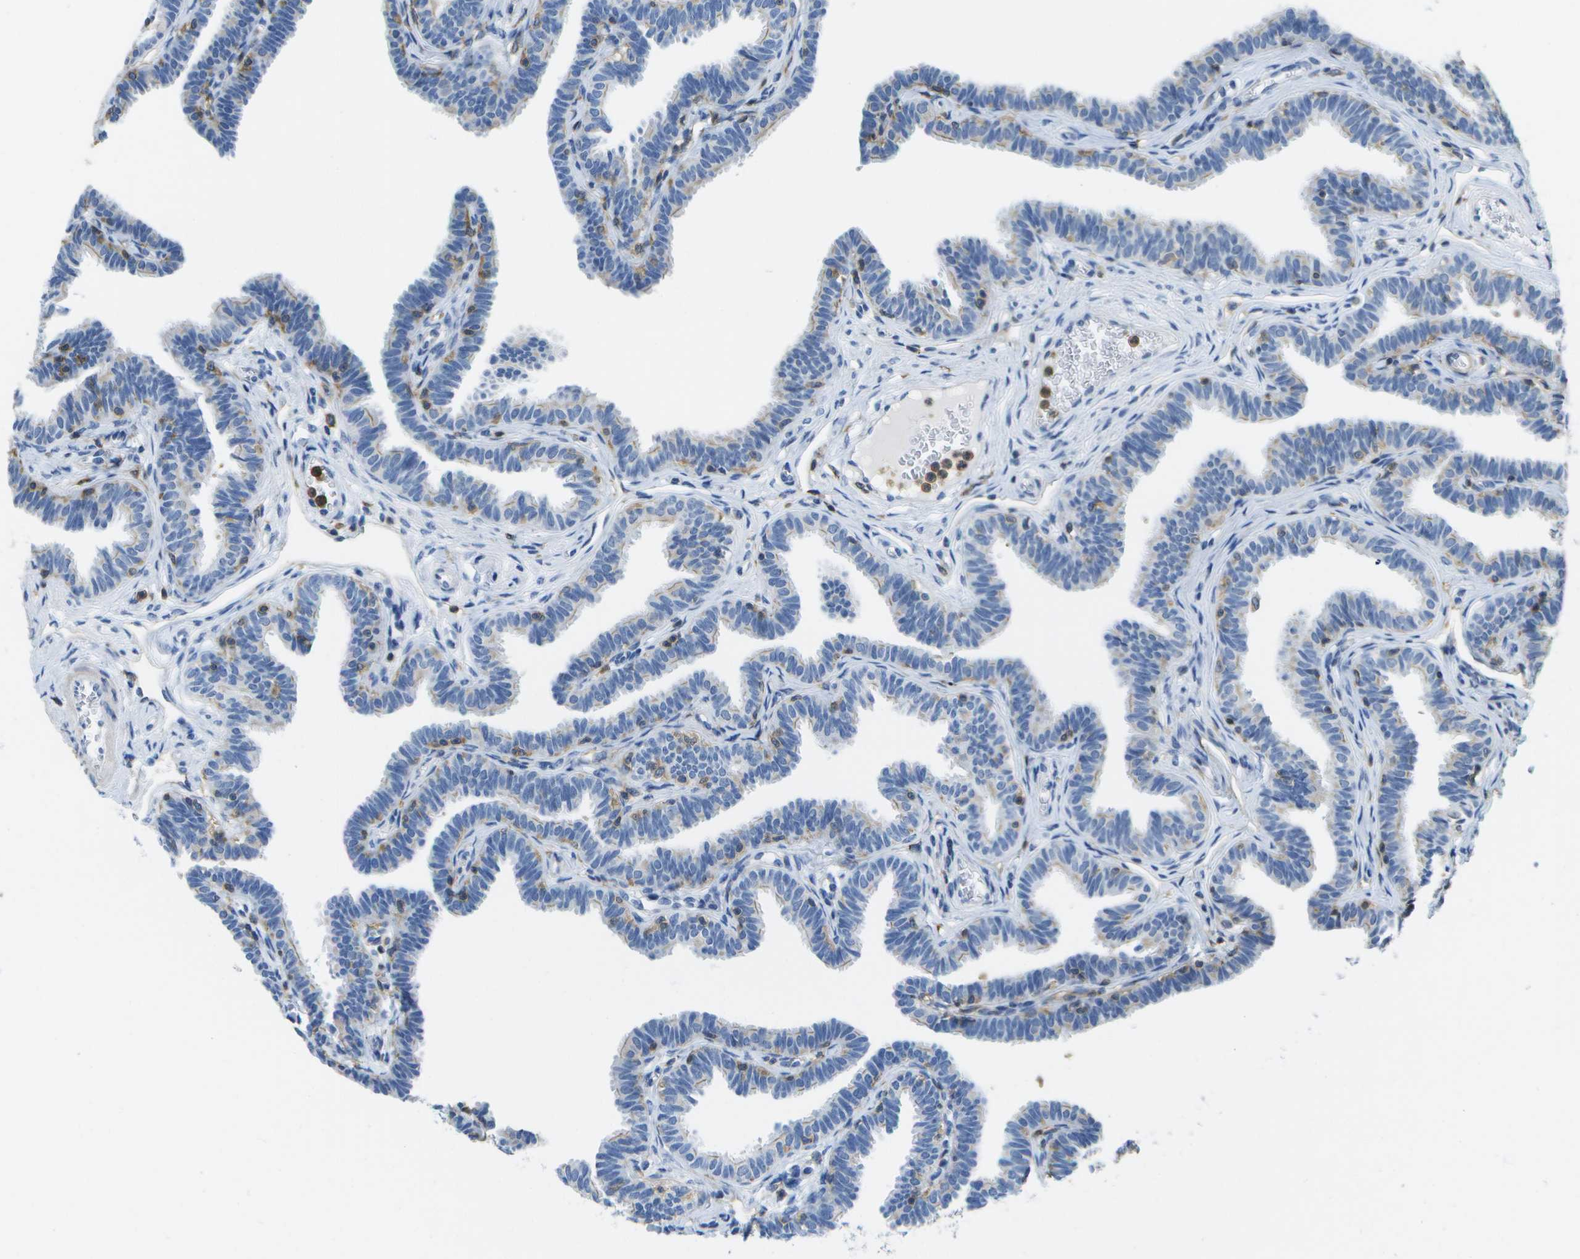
{"staining": {"intensity": "negative", "quantity": "none", "location": "none"}, "tissue": "fallopian tube", "cell_type": "Glandular cells", "image_type": "normal", "snomed": [{"axis": "morphology", "description": "Normal tissue, NOS"}, {"axis": "topography", "description": "Fallopian tube"}, {"axis": "topography", "description": "Ovary"}], "caption": "DAB (3,3'-diaminobenzidine) immunohistochemical staining of normal human fallopian tube displays no significant expression in glandular cells. The staining was performed using DAB to visualize the protein expression in brown, while the nuclei were stained in blue with hematoxylin (Magnification: 20x).", "gene": "RCSD1", "patient": {"sex": "female", "age": 23}}